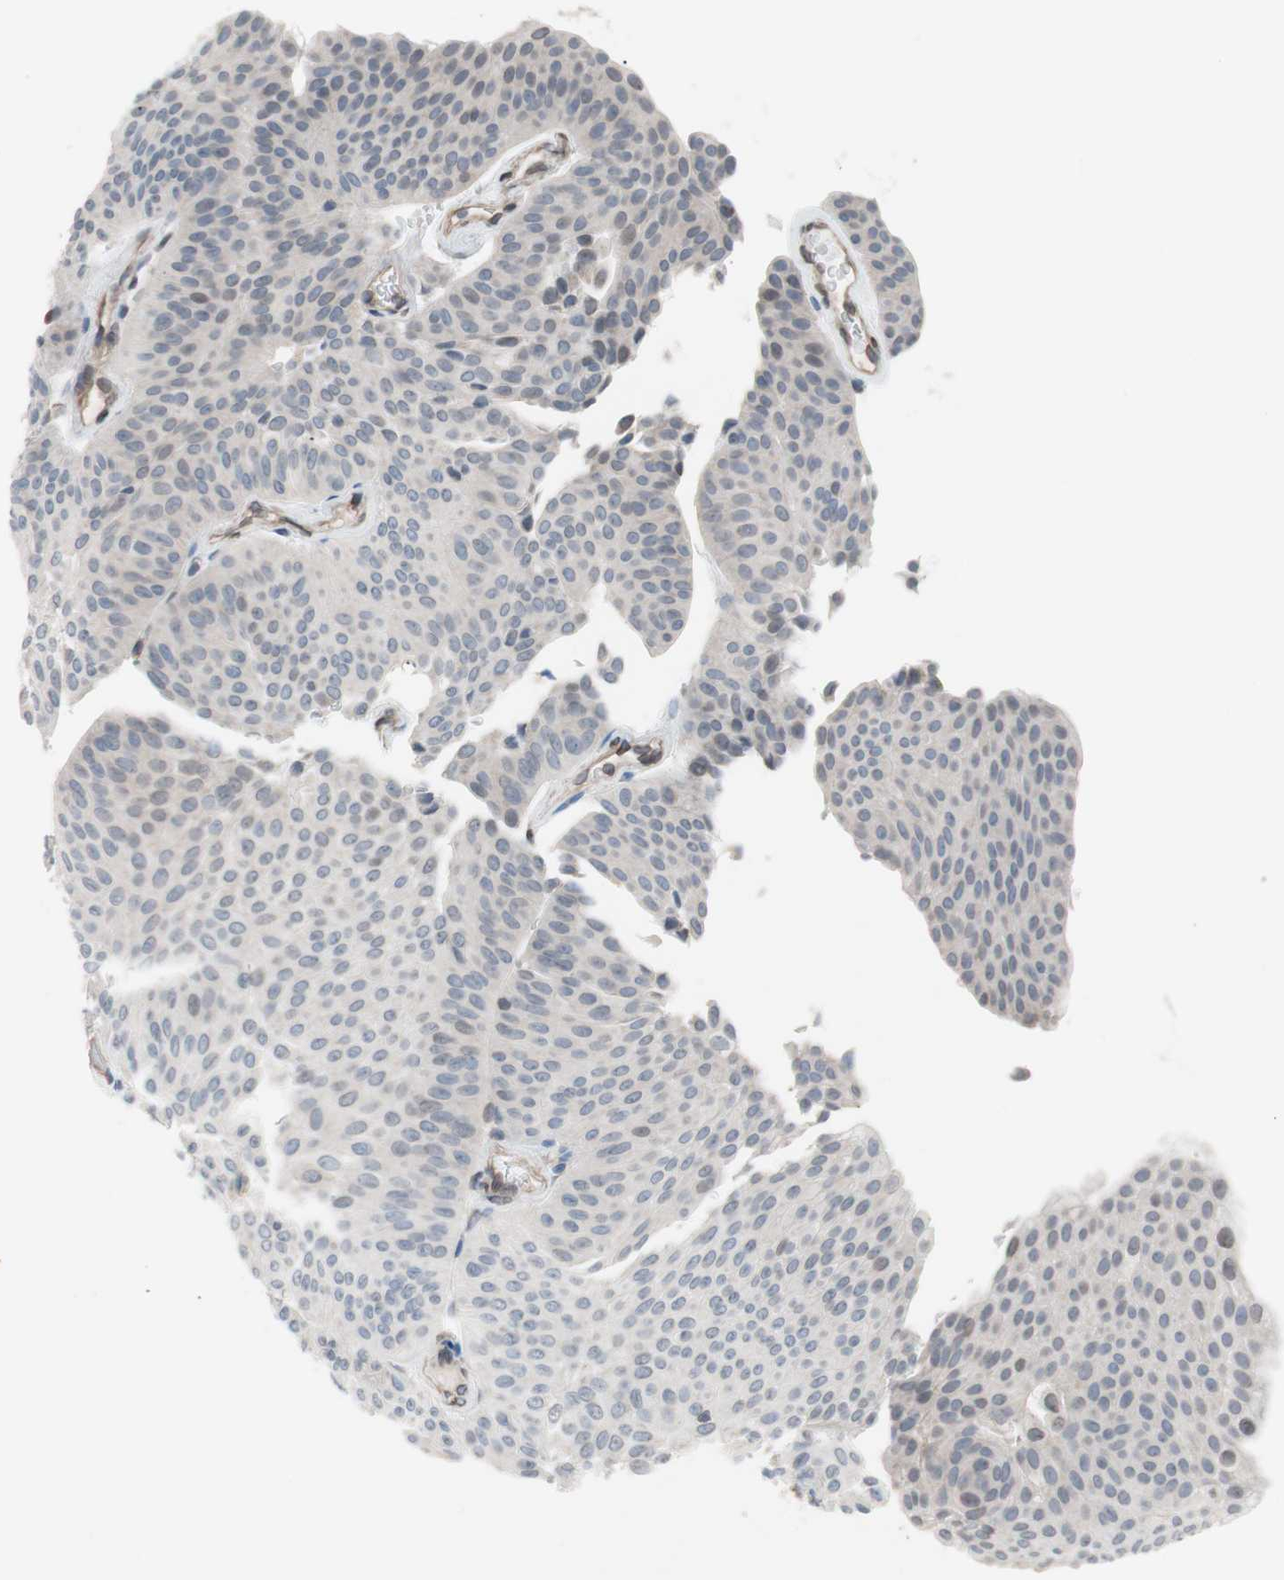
{"staining": {"intensity": "negative", "quantity": "none", "location": "none"}, "tissue": "urothelial cancer", "cell_type": "Tumor cells", "image_type": "cancer", "snomed": [{"axis": "morphology", "description": "Urothelial carcinoma, Low grade"}, {"axis": "topography", "description": "Urinary bladder"}], "caption": "Immunohistochemical staining of human urothelial carcinoma (low-grade) demonstrates no significant expression in tumor cells.", "gene": "ARNT2", "patient": {"sex": "female", "age": 60}}